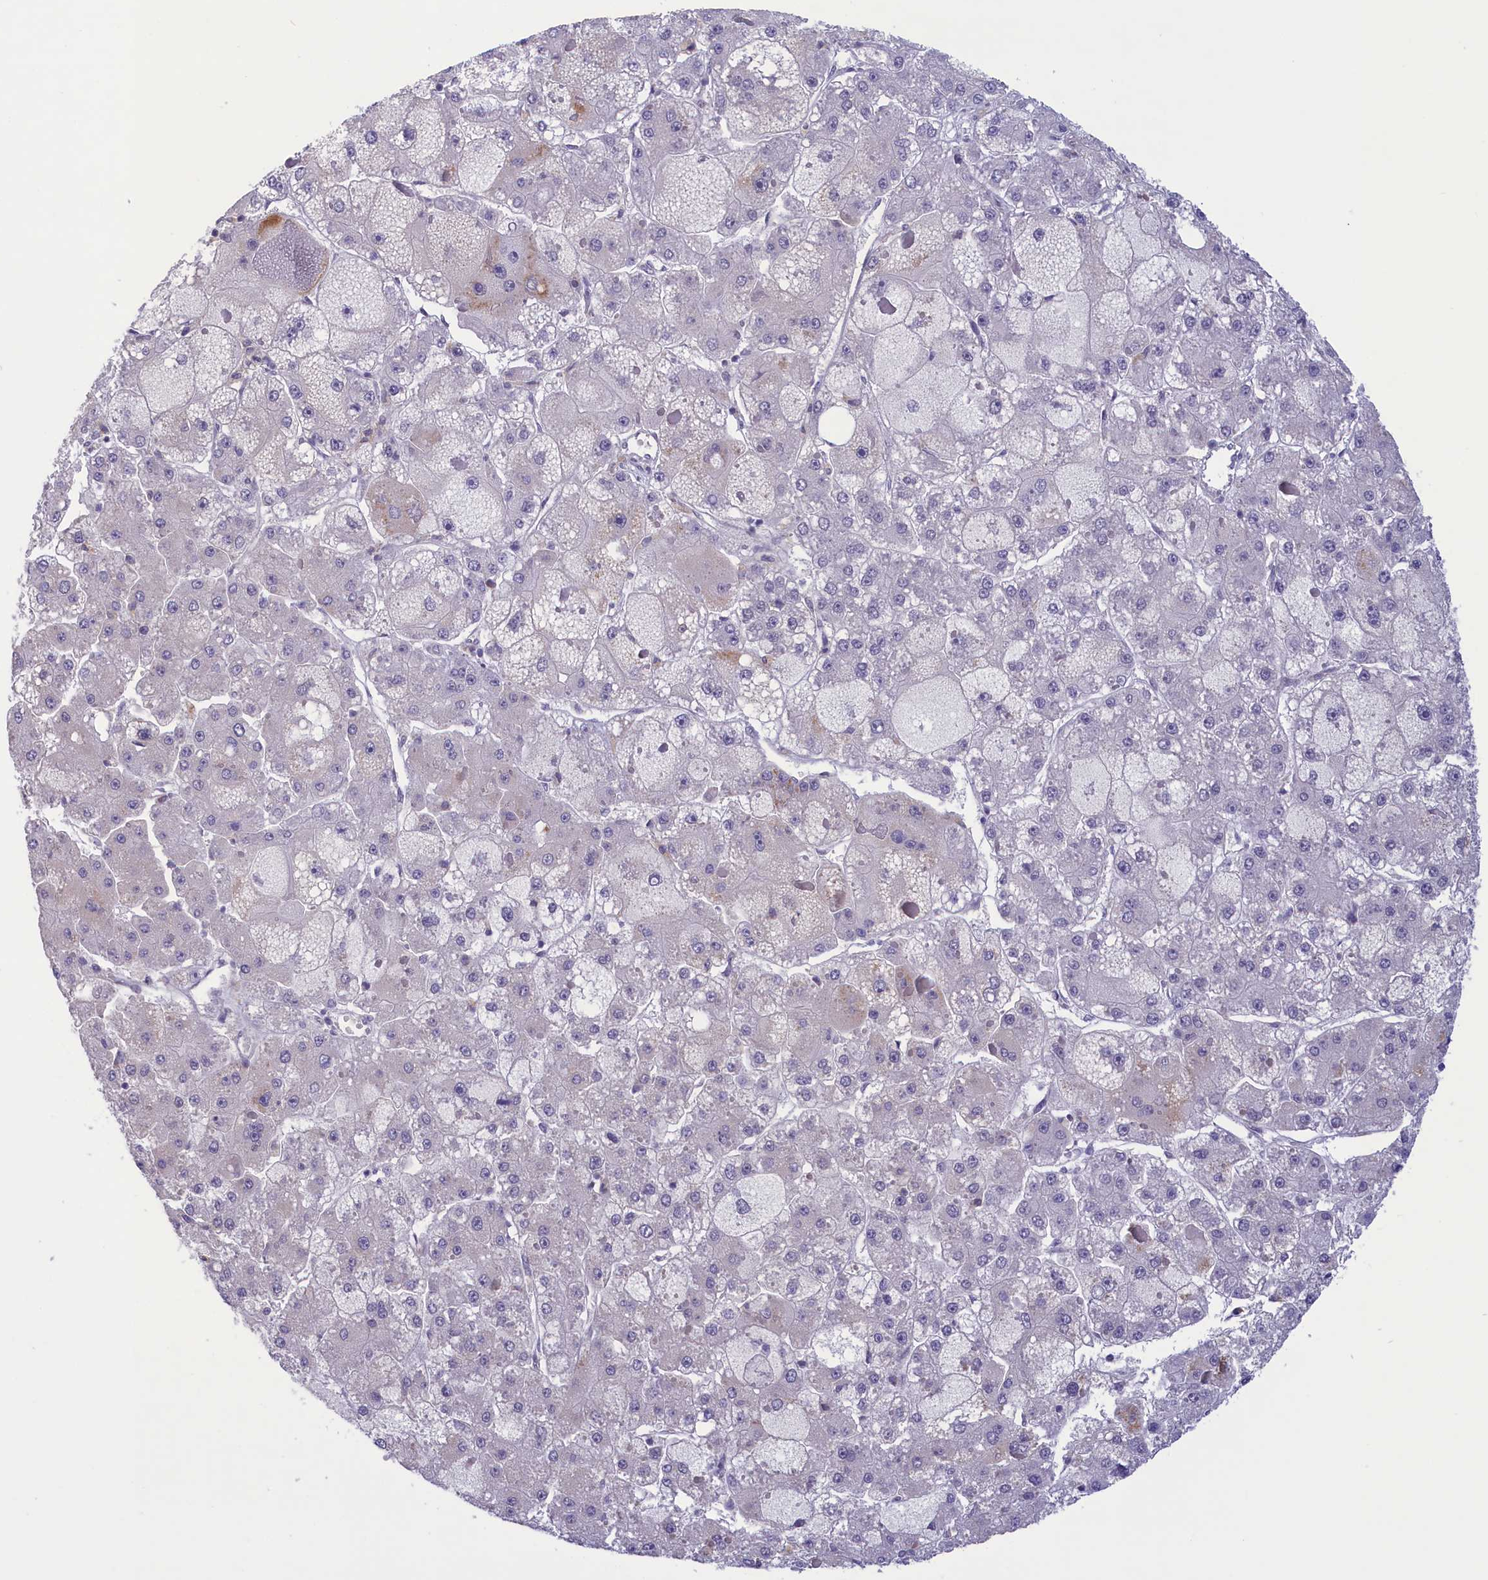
{"staining": {"intensity": "negative", "quantity": "none", "location": "none"}, "tissue": "liver cancer", "cell_type": "Tumor cells", "image_type": "cancer", "snomed": [{"axis": "morphology", "description": "Carcinoma, Hepatocellular, NOS"}, {"axis": "topography", "description": "Liver"}], "caption": "Immunohistochemical staining of hepatocellular carcinoma (liver) shows no significant positivity in tumor cells.", "gene": "CORO2A", "patient": {"sex": "female", "age": 73}}